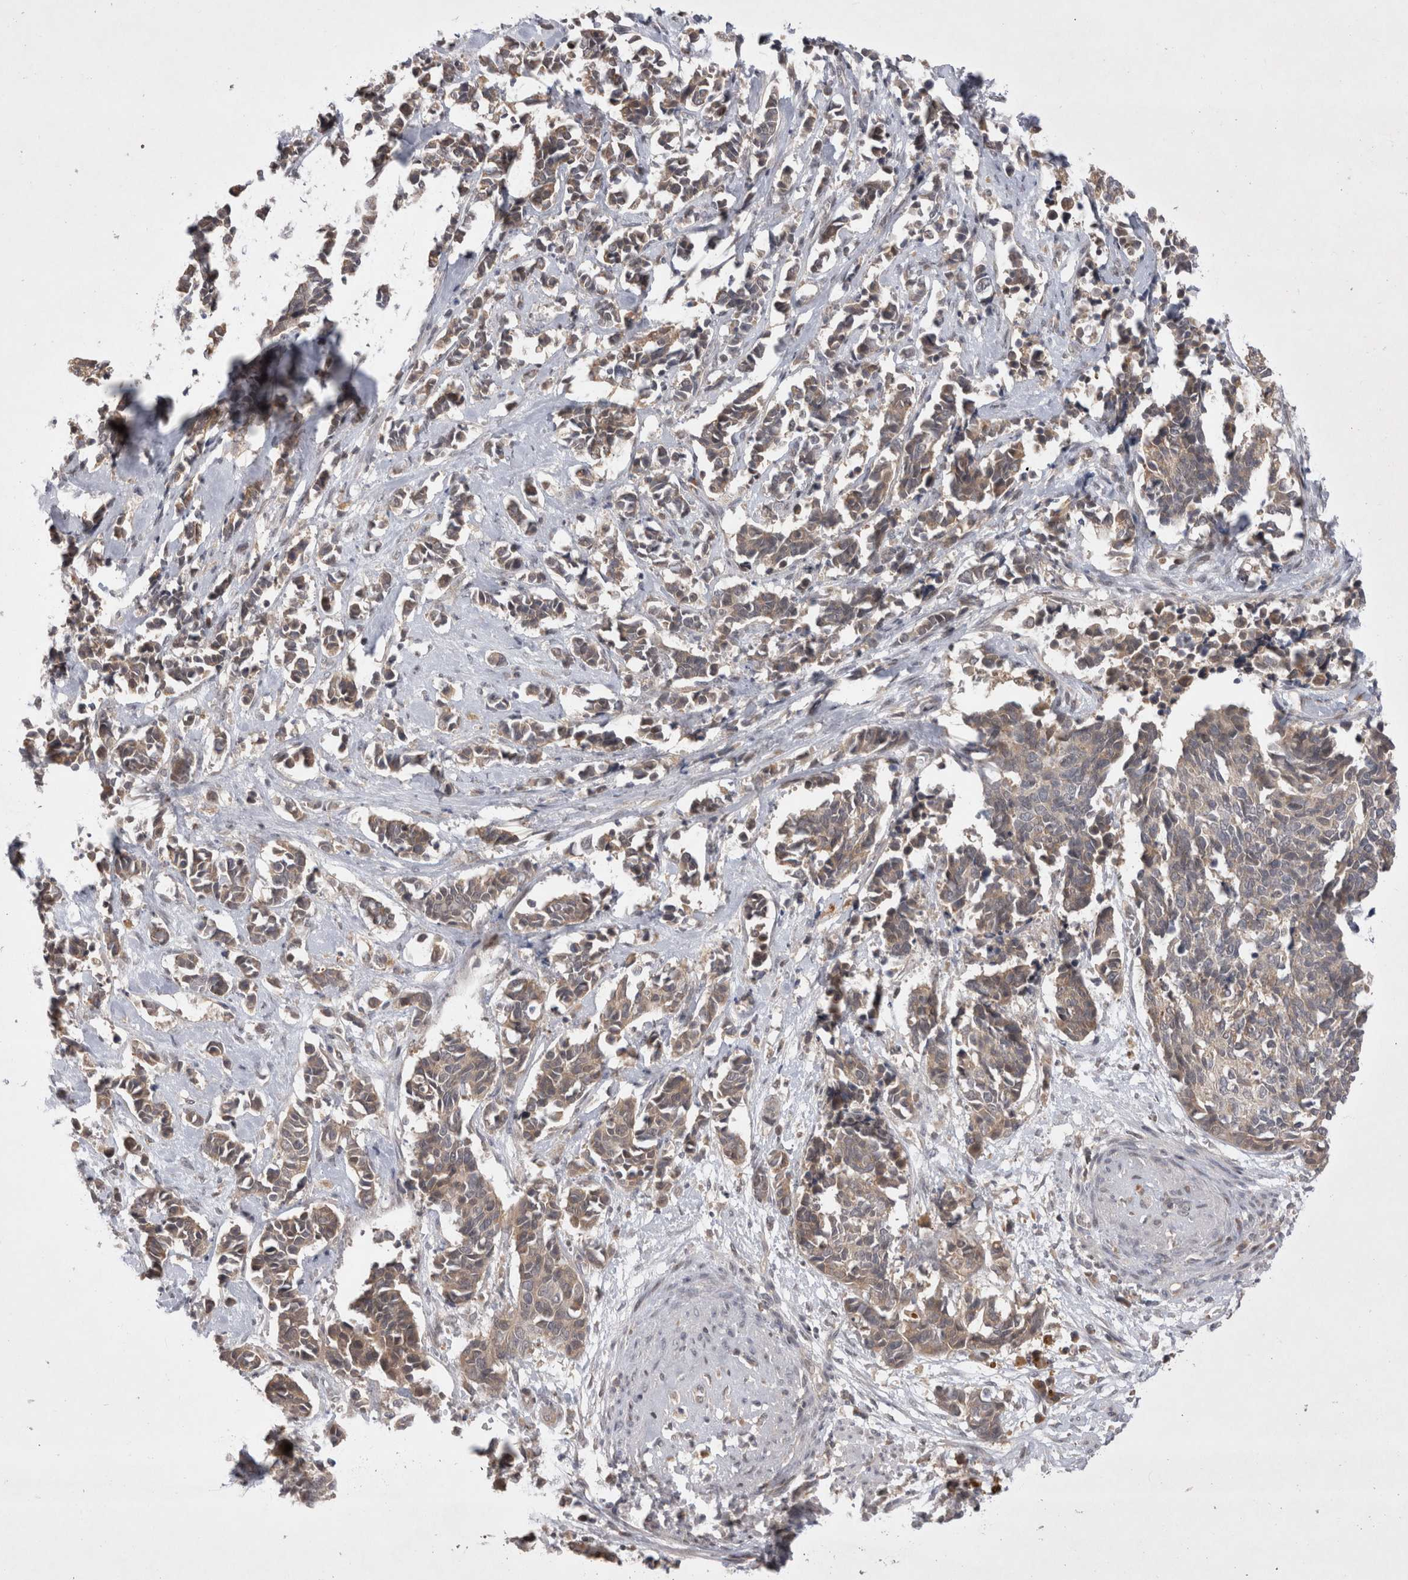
{"staining": {"intensity": "weak", "quantity": ">75%", "location": "cytoplasmic/membranous"}, "tissue": "cervical cancer", "cell_type": "Tumor cells", "image_type": "cancer", "snomed": [{"axis": "morphology", "description": "Normal tissue, NOS"}, {"axis": "morphology", "description": "Squamous cell carcinoma, NOS"}, {"axis": "topography", "description": "Cervix"}], "caption": "An image of human cervical cancer (squamous cell carcinoma) stained for a protein shows weak cytoplasmic/membranous brown staining in tumor cells.", "gene": "PLEKHM1", "patient": {"sex": "female", "age": 35}}